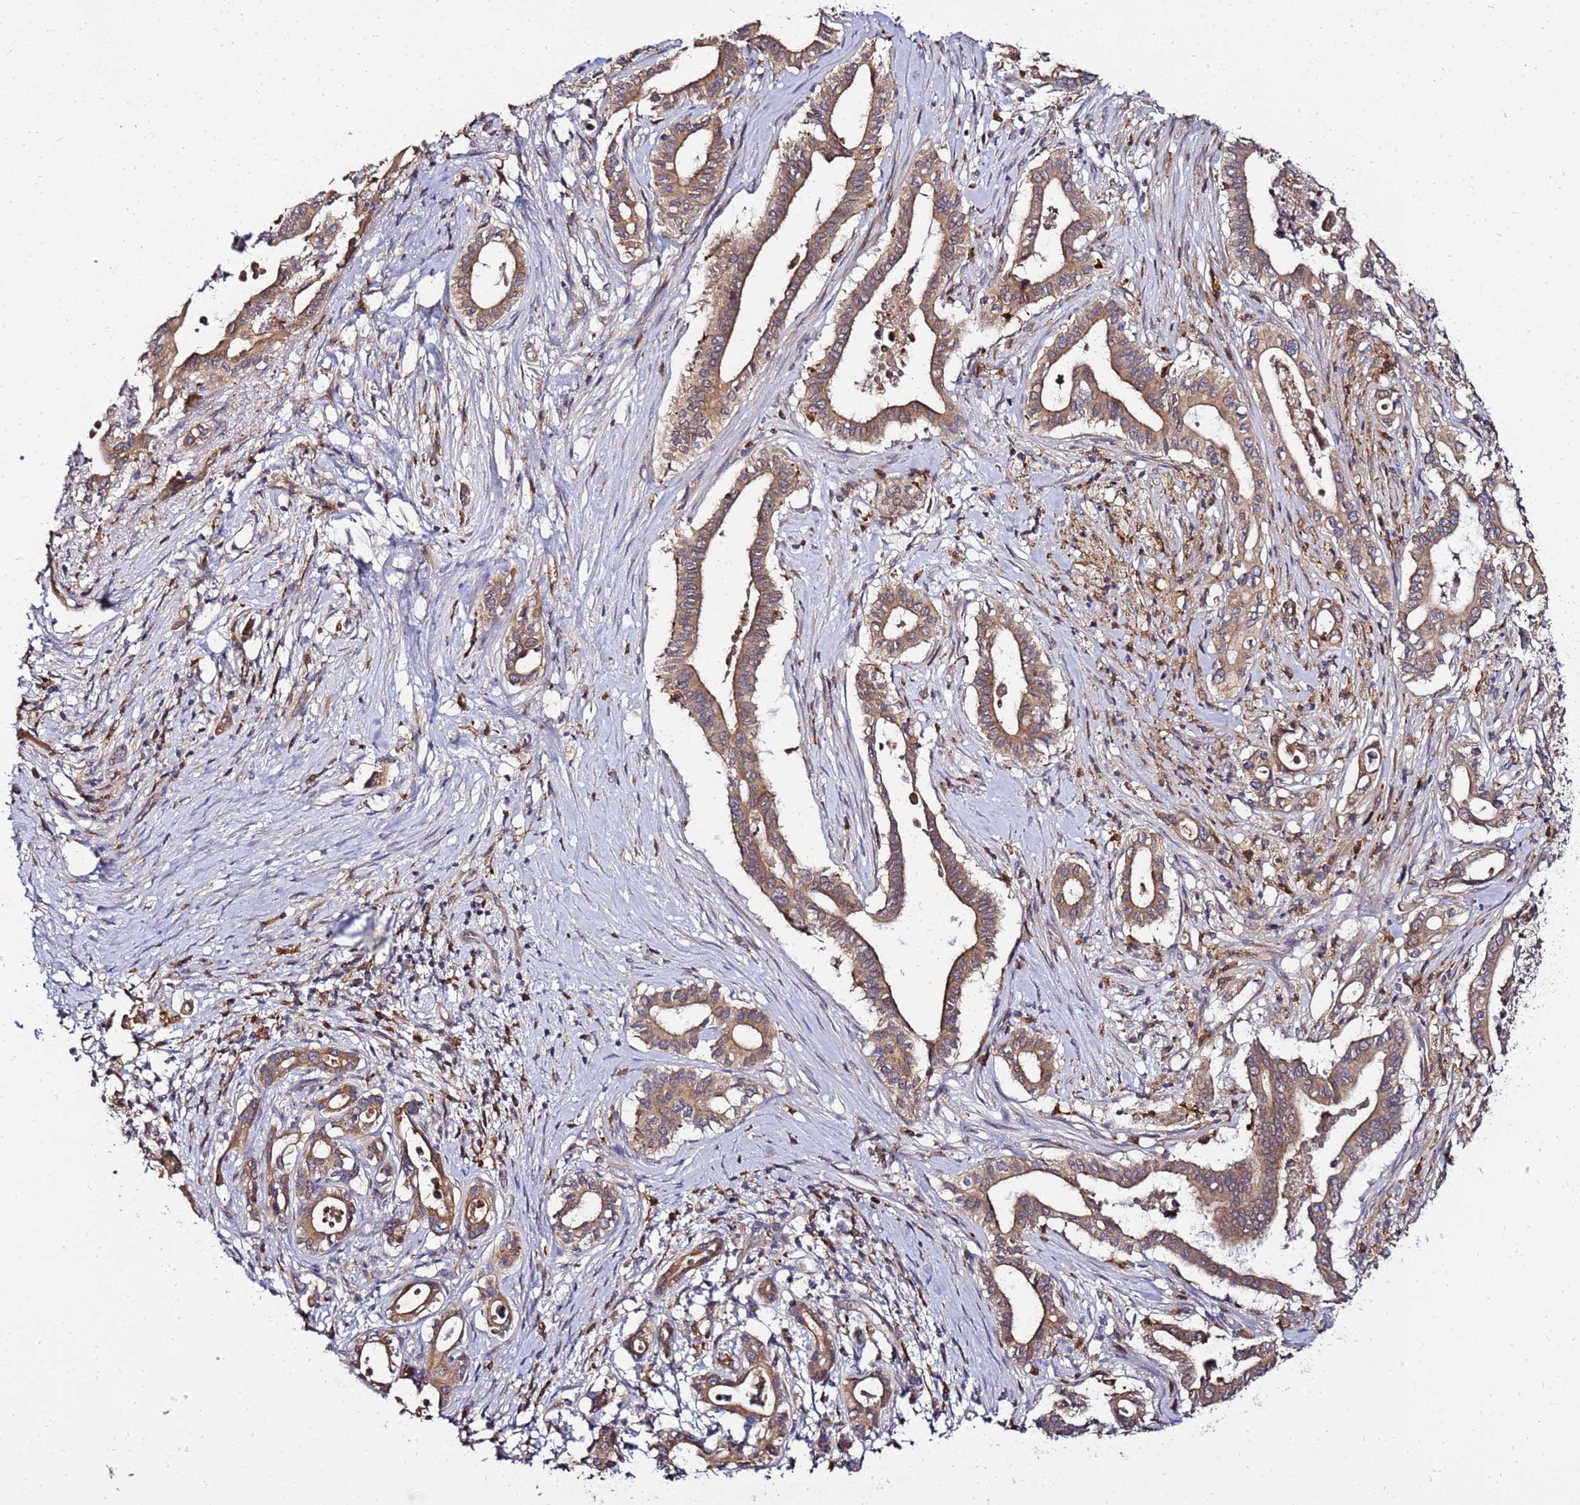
{"staining": {"intensity": "moderate", "quantity": ">75%", "location": "cytoplasmic/membranous"}, "tissue": "pancreatic cancer", "cell_type": "Tumor cells", "image_type": "cancer", "snomed": [{"axis": "morphology", "description": "Adenocarcinoma, NOS"}, {"axis": "topography", "description": "Pancreas"}], "caption": "Protein staining shows moderate cytoplasmic/membranous staining in about >75% of tumor cells in pancreatic adenocarcinoma.", "gene": "ADPGK", "patient": {"sex": "female", "age": 77}}